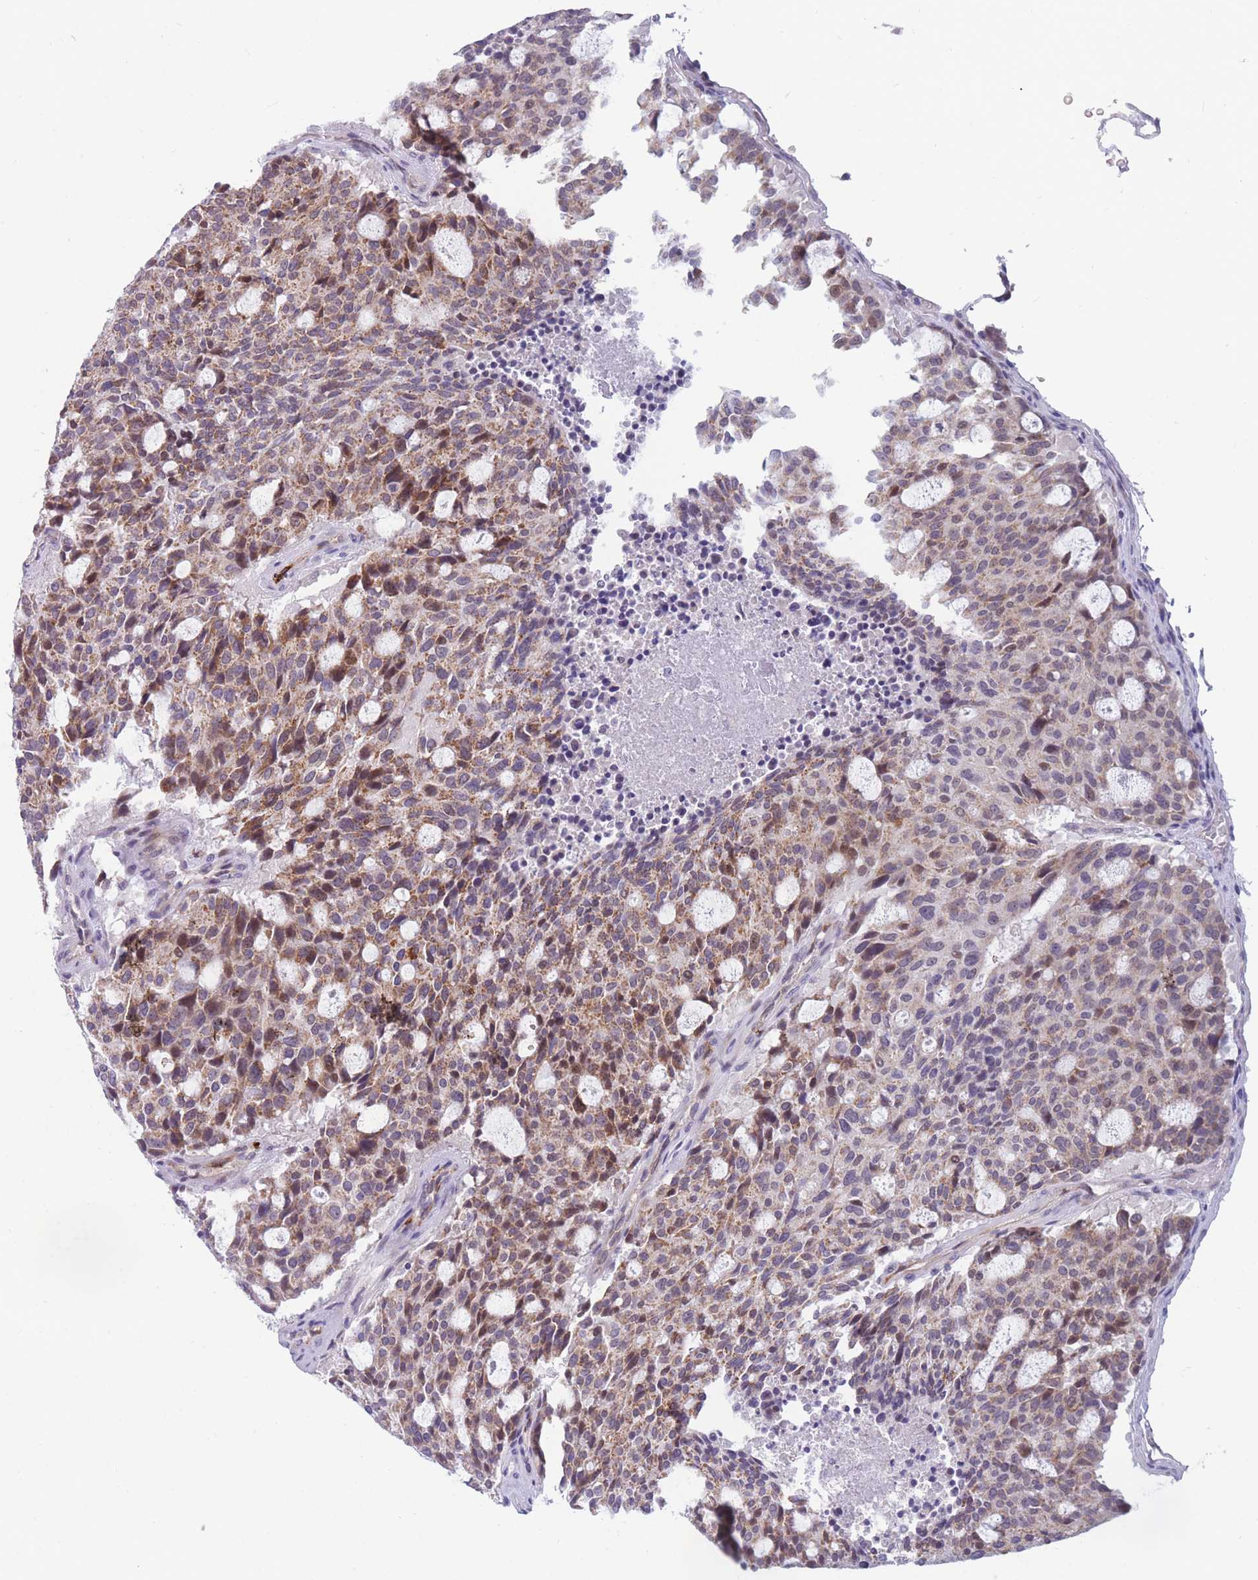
{"staining": {"intensity": "moderate", "quantity": ">75%", "location": "cytoplasmic/membranous"}, "tissue": "carcinoid", "cell_type": "Tumor cells", "image_type": "cancer", "snomed": [{"axis": "morphology", "description": "Carcinoid, malignant, NOS"}, {"axis": "topography", "description": "Pancreas"}], "caption": "A brown stain shows moderate cytoplasmic/membranous expression of a protein in carcinoid (malignant) tumor cells.", "gene": "DDX49", "patient": {"sex": "female", "age": 54}}